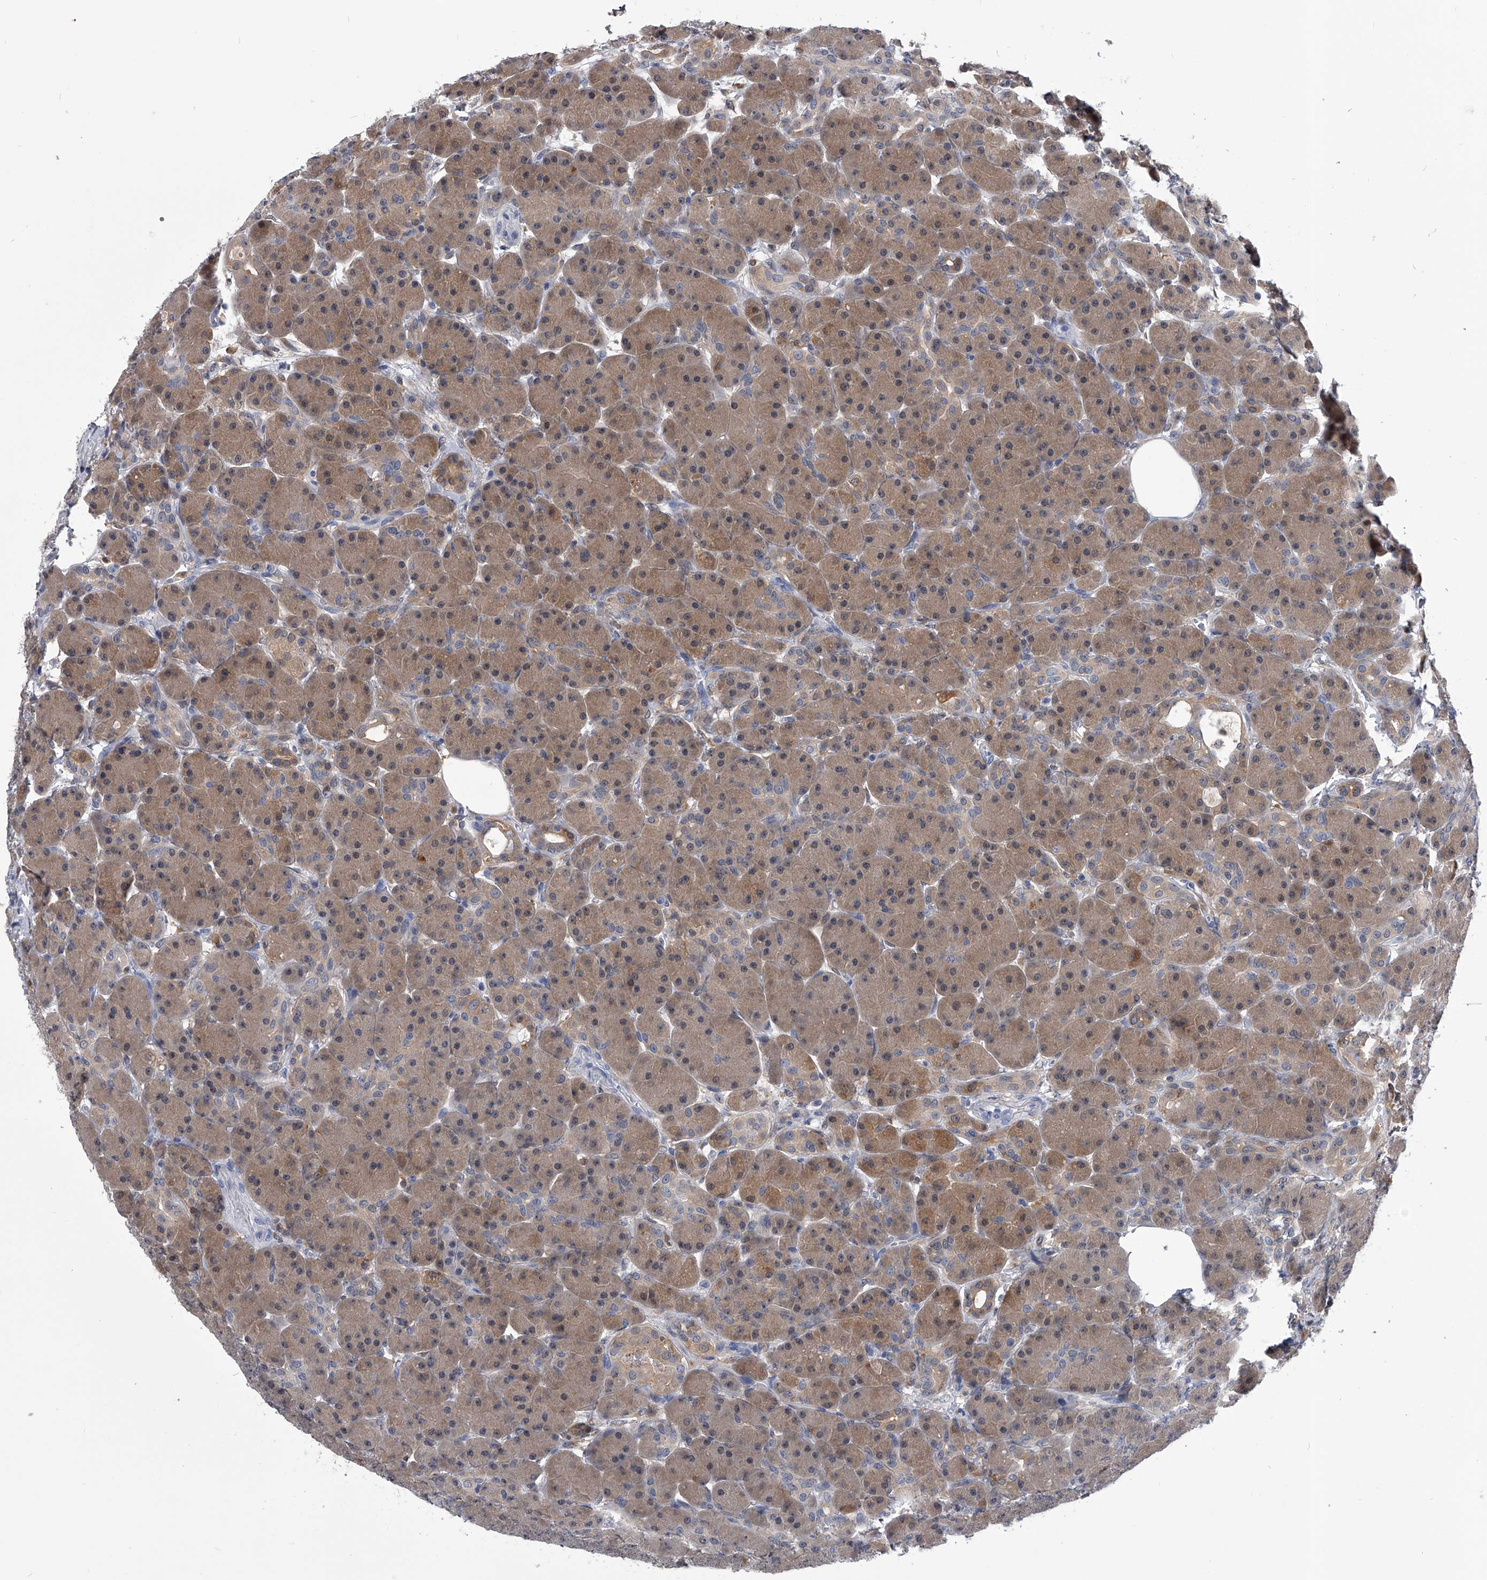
{"staining": {"intensity": "moderate", "quantity": ">75%", "location": "cytoplasmic/membranous"}, "tissue": "pancreas", "cell_type": "Exocrine glandular cells", "image_type": "normal", "snomed": [{"axis": "morphology", "description": "Normal tissue, NOS"}, {"axis": "topography", "description": "Pancreas"}], "caption": "DAB immunohistochemical staining of benign human pancreas displays moderate cytoplasmic/membranous protein staining in approximately >75% of exocrine glandular cells.", "gene": "PDXK", "patient": {"sex": "male", "age": 63}}